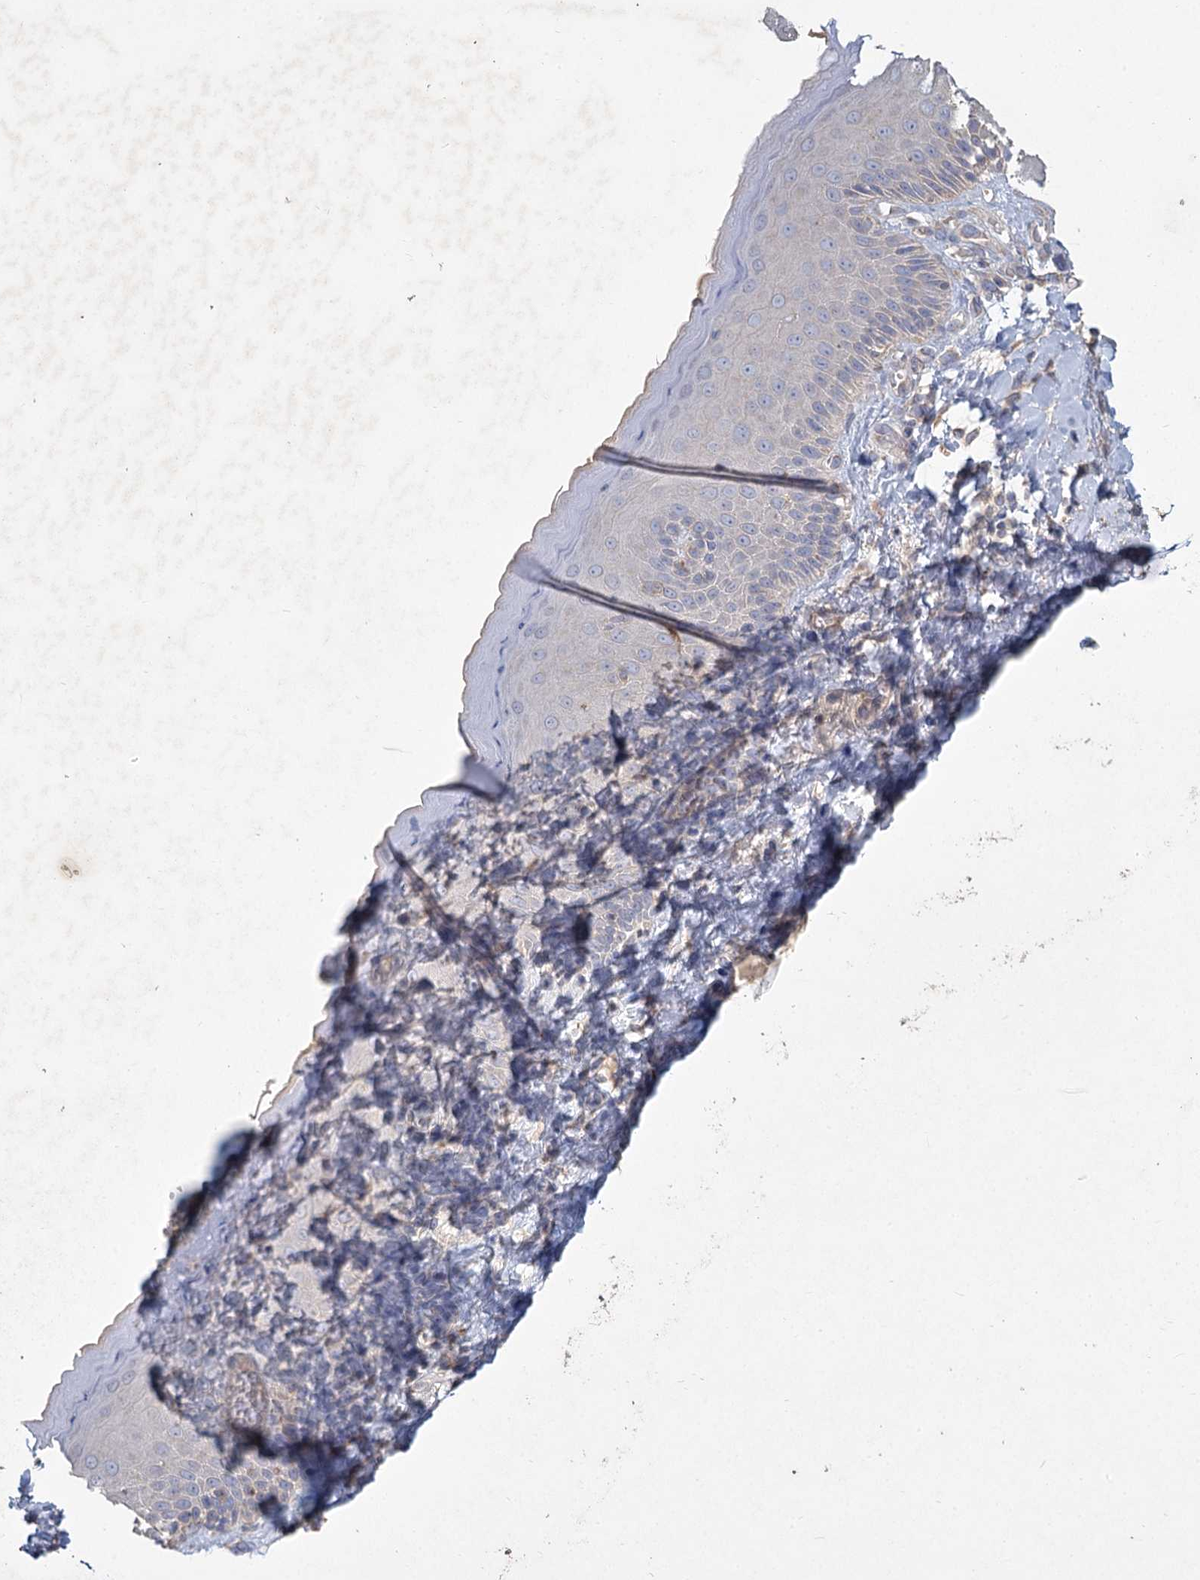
{"staining": {"intensity": "moderate", "quantity": "<25%", "location": "cytoplasmic/membranous"}, "tissue": "skin", "cell_type": "Epidermal cells", "image_type": "normal", "snomed": [{"axis": "morphology", "description": "Normal tissue, NOS"}, {"axis": "topography", "description": "Anal"}], "caption": "Skin stained with IHC reveals moderate cytoplasmic/membranous expression in approximately <25% of epidermal cells.", "gene": "HES2", "patient": {"sex": "male", "age": 69}}